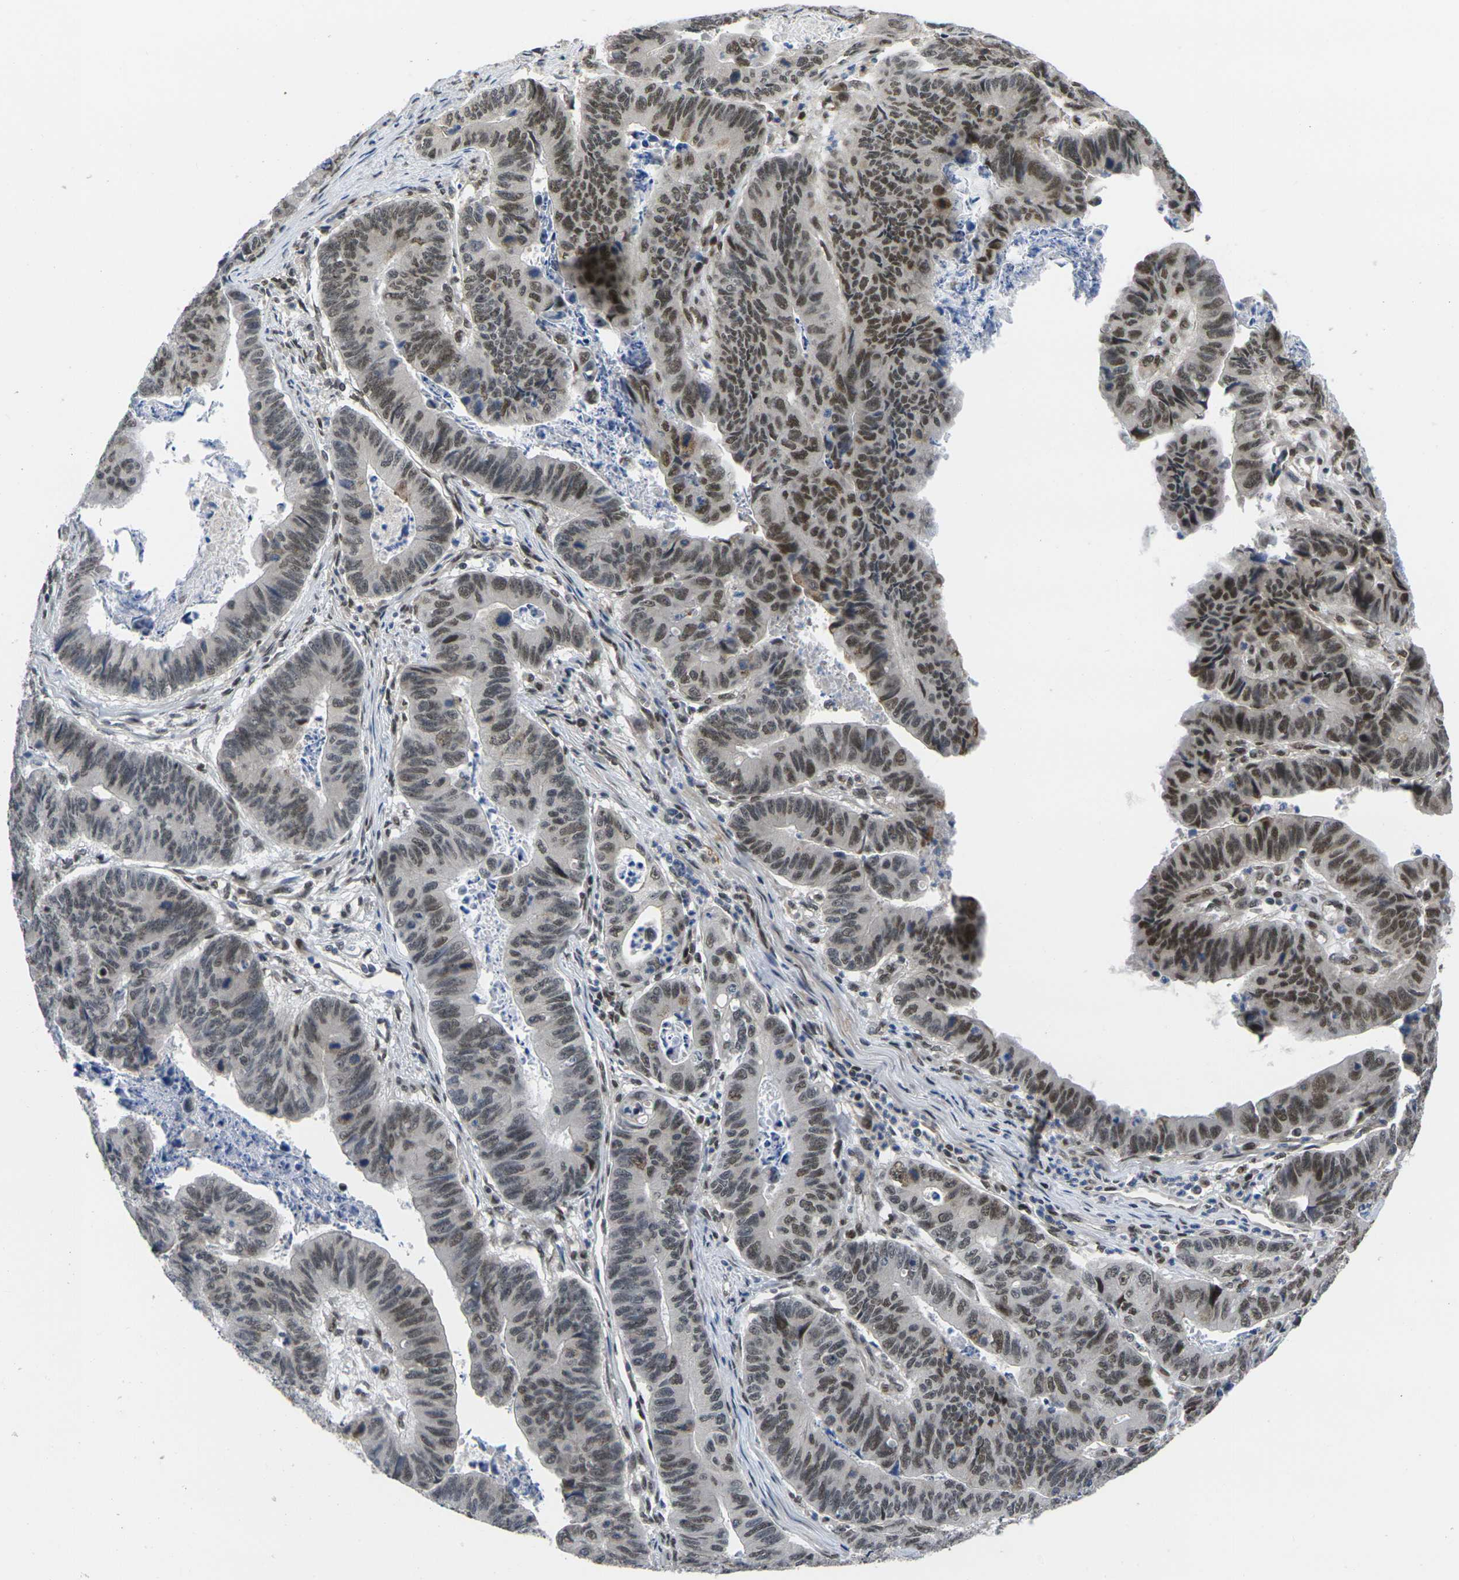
{"staining": {"intensity": "moderate", "quantity": "25%-75%", "location": "nuclear"}, "tissue": "stomach cancer", "cell_type": "Tumor cells", "image_type": "cancer", "snomed": [{"axis": "morphology", "description": "Adenocarcinoma, NOS"}, {"axis": "topography", "description": "Stomach, lower"}], "caption": "Immunohistochemistry (IHC) photomicrograph of neoplastic tissue: stomach cancer stained using IHC shows medium levels of moderate protein expression localized specifically in the nuclear of tumor cells, appearing as a nuclear brown color.", "gene": "RBM7", "patient": {"sex": "male", "age": 77}}